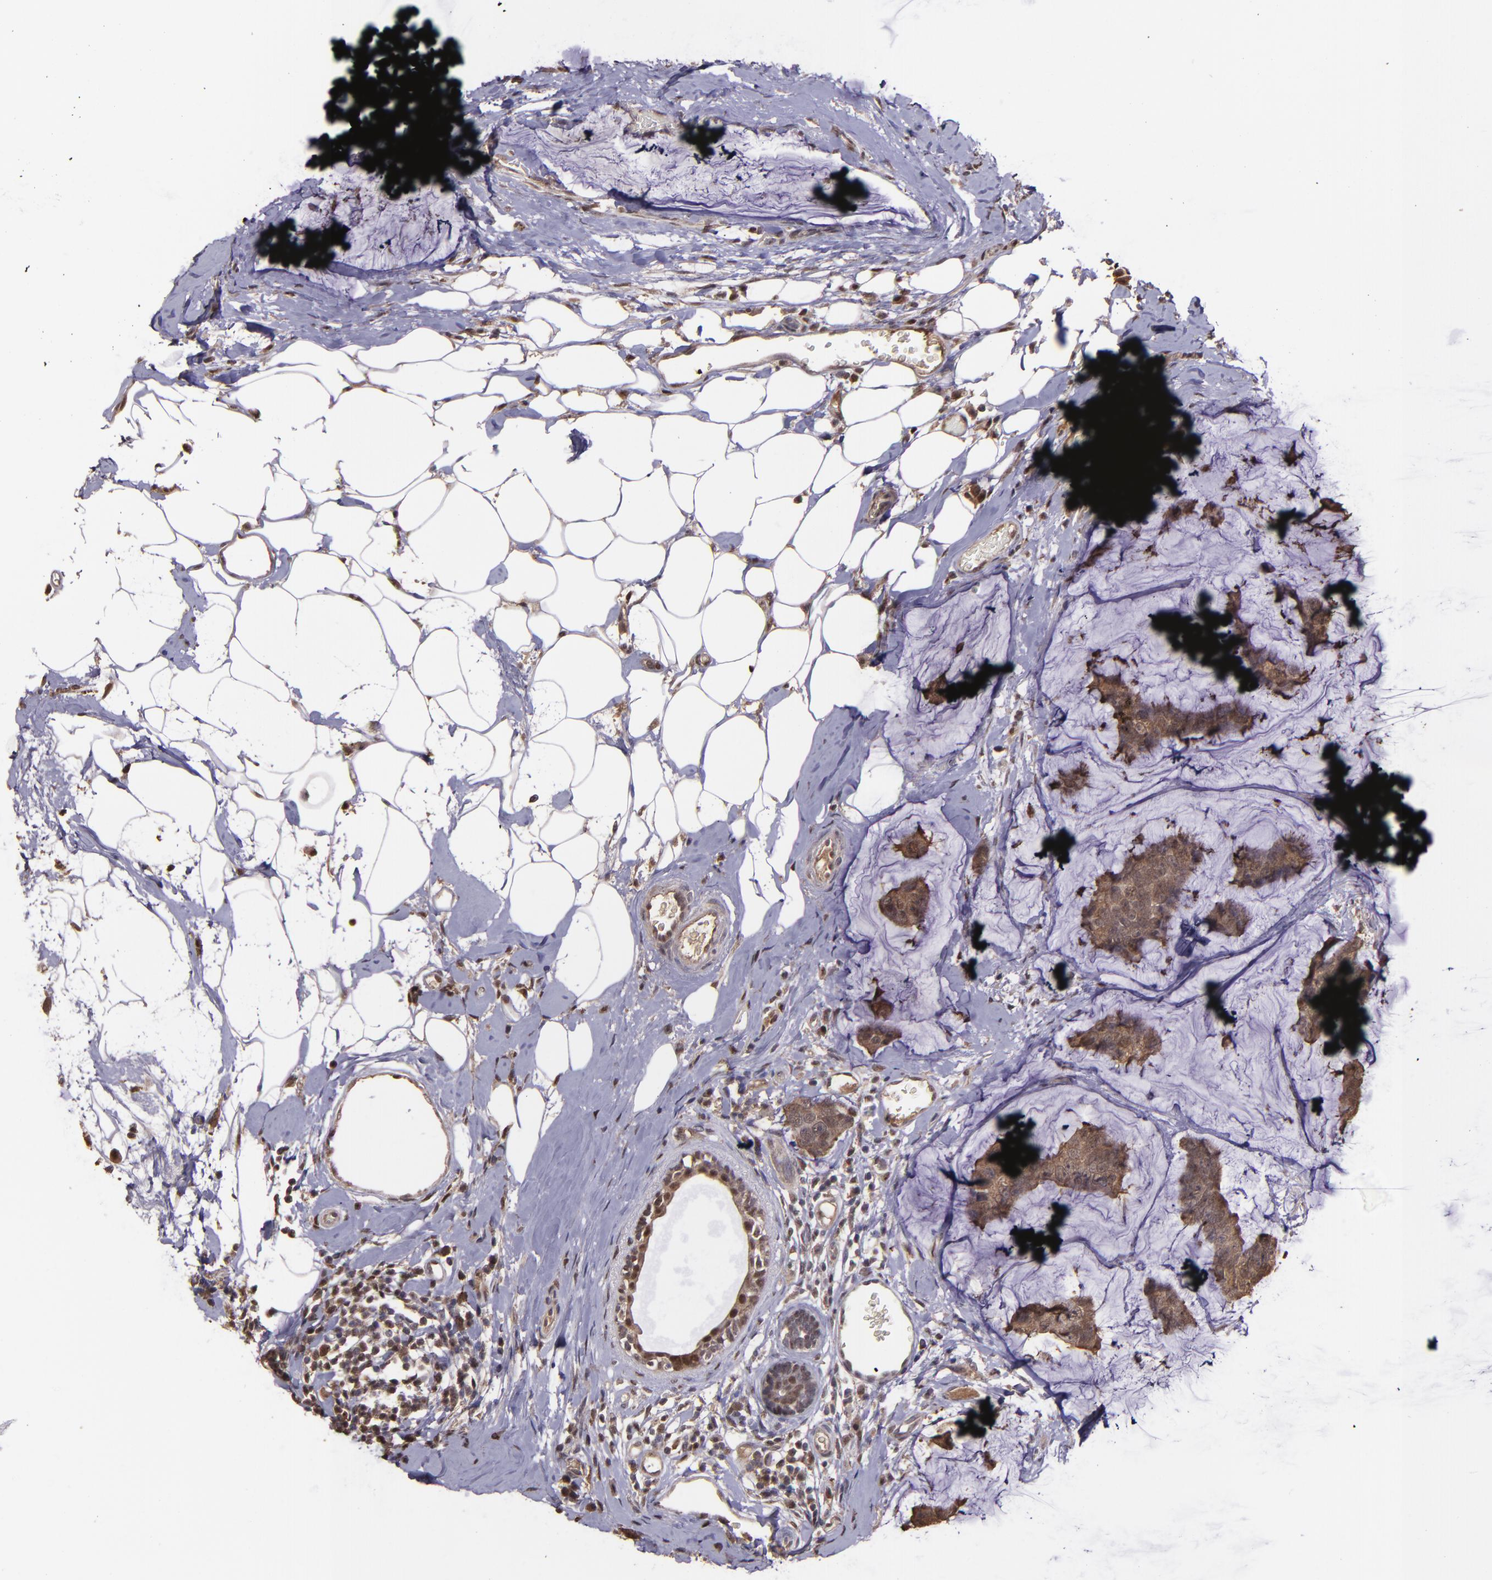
{"staining": {"intensity": "moderate", "quantity": ">75%", "location": "cytoplasmic/membranous,nuclear"}, "tissue": "breast cancer", "cell_type": "Tumor cells", "image_type": "cancer", "snomed": [{"axis": "morphology", "description": "Normal tissue, NOS"}, {"axis": "morphology", "description": "Duct carcinoma"}, {"axis": "topography", "description": "Breast"}], "caption": "This photomicrograph shows breast intraductal carcinoma stained with IHC to label a protein in brown. The cytoplasmic/membranous and nuclear of tumor cells show moderate positivity for the protein. Nuclei are counter-stained blue.", "gene": "SERPINF2", "patient": {"sex": "female", "age": 50}}